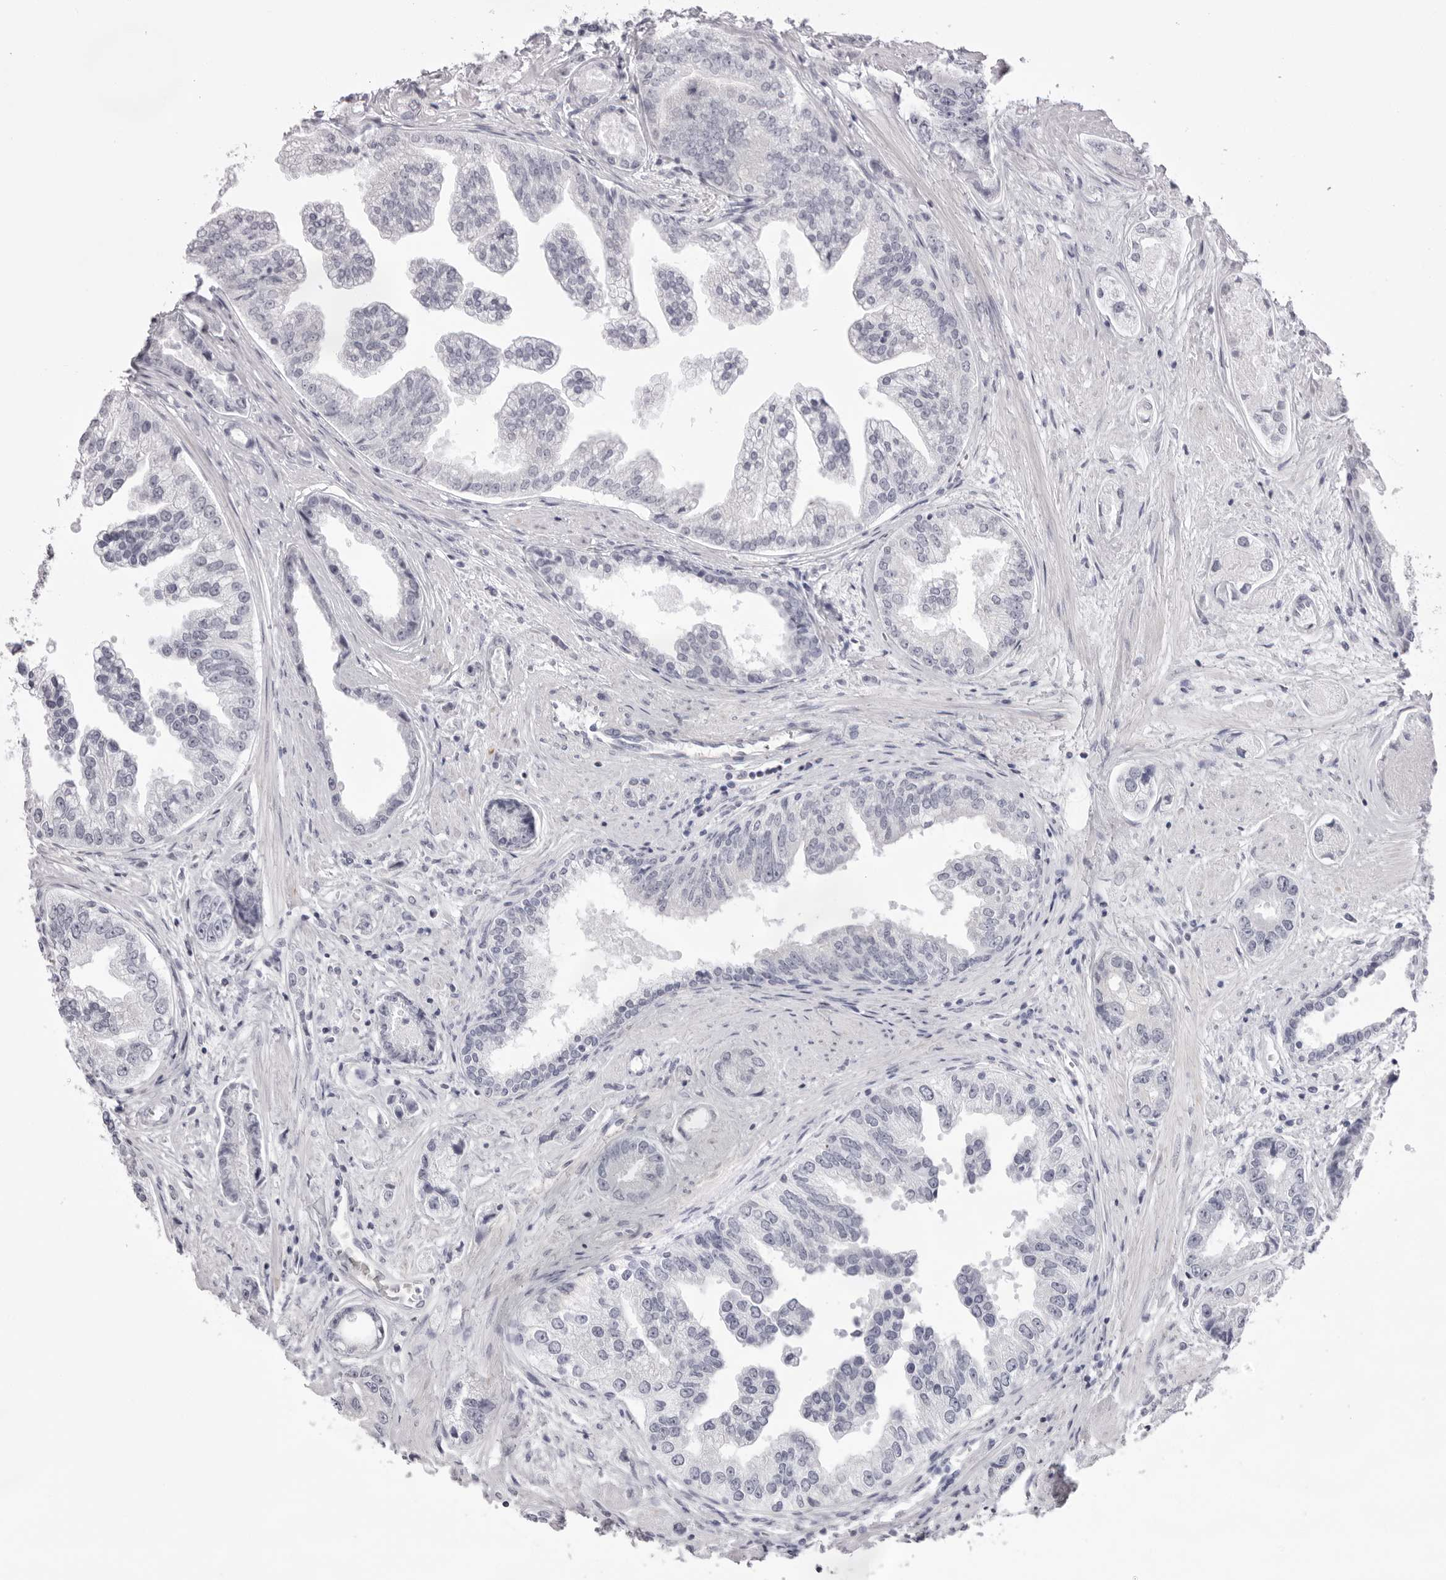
{"staining": {"intensity": "negative", "quantity": "none", "location": "none"}, "tissue": "prostate cancer", "cell_type": "Tumor cells", "image_type": "cancer", "snomed": [{"axis": "morphology", "description": "Adenocarcinoma, High grade"}, {"axis": "topography", "description": "Prostate"}], "caption": "Tumor cells are negative for brown protein staining in prostate cancer.", "gene": "SPTA1", "patient": {"sex": "male", "age": 61}}